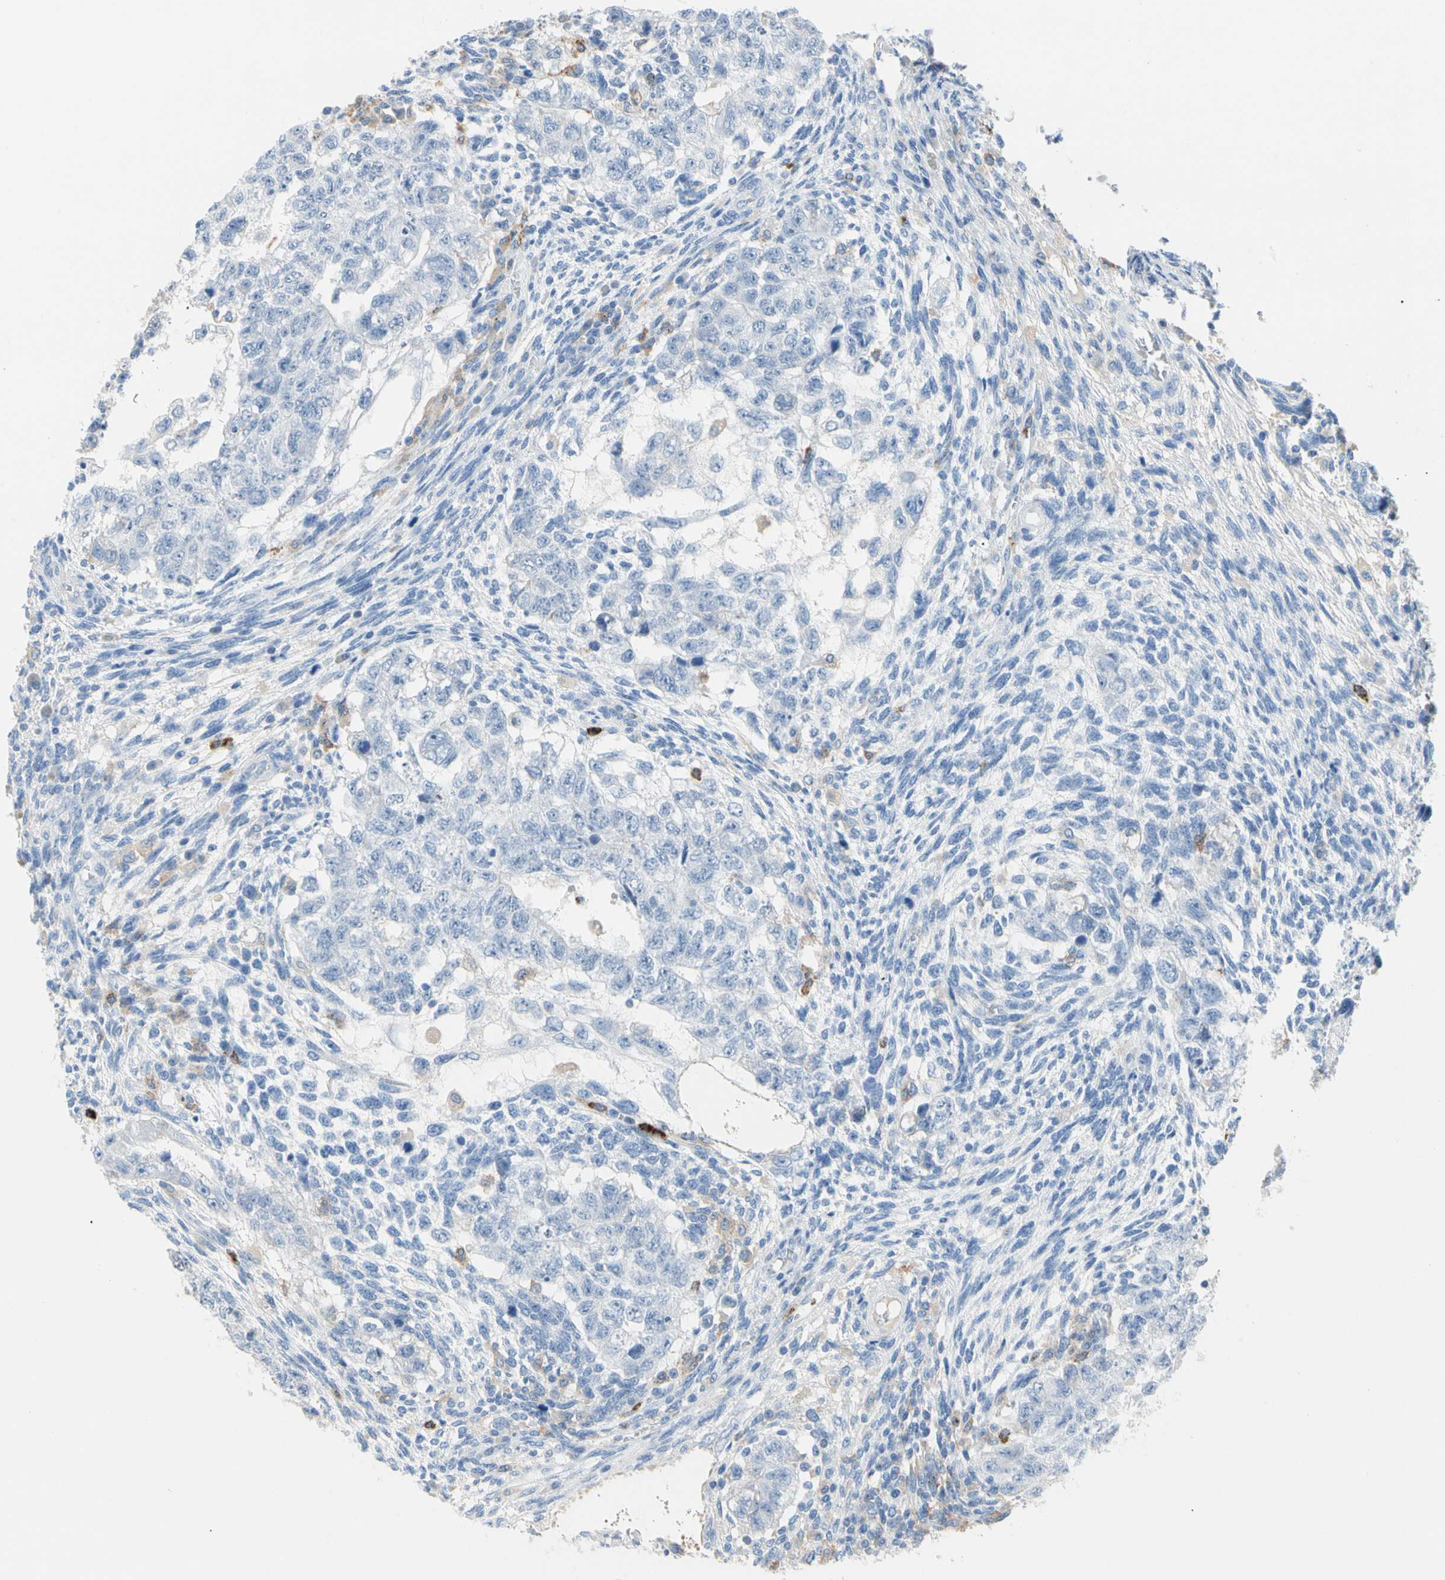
{"staining": {"intensity": "negative", "quantity": "none", "location": "none"}, "tissue": "testis cancer", "cell_type": "Tumor cells", "image_type": "cancer", "snomed": [{"axis": "morphology", "description": "Normal tissue, NOS"}, {"axis": "morphology", "description": "Carcinoma, Embryonal, NOS"}, {"axis": "topography", "description": "Testis"}], "caption": "Immunohistochemistry (IHC) of human testis embryonal carcinoma reveals no staining in tumor cells.", "gene": "CLEC4A", "patient": {"sex": "male", "age": 36}}